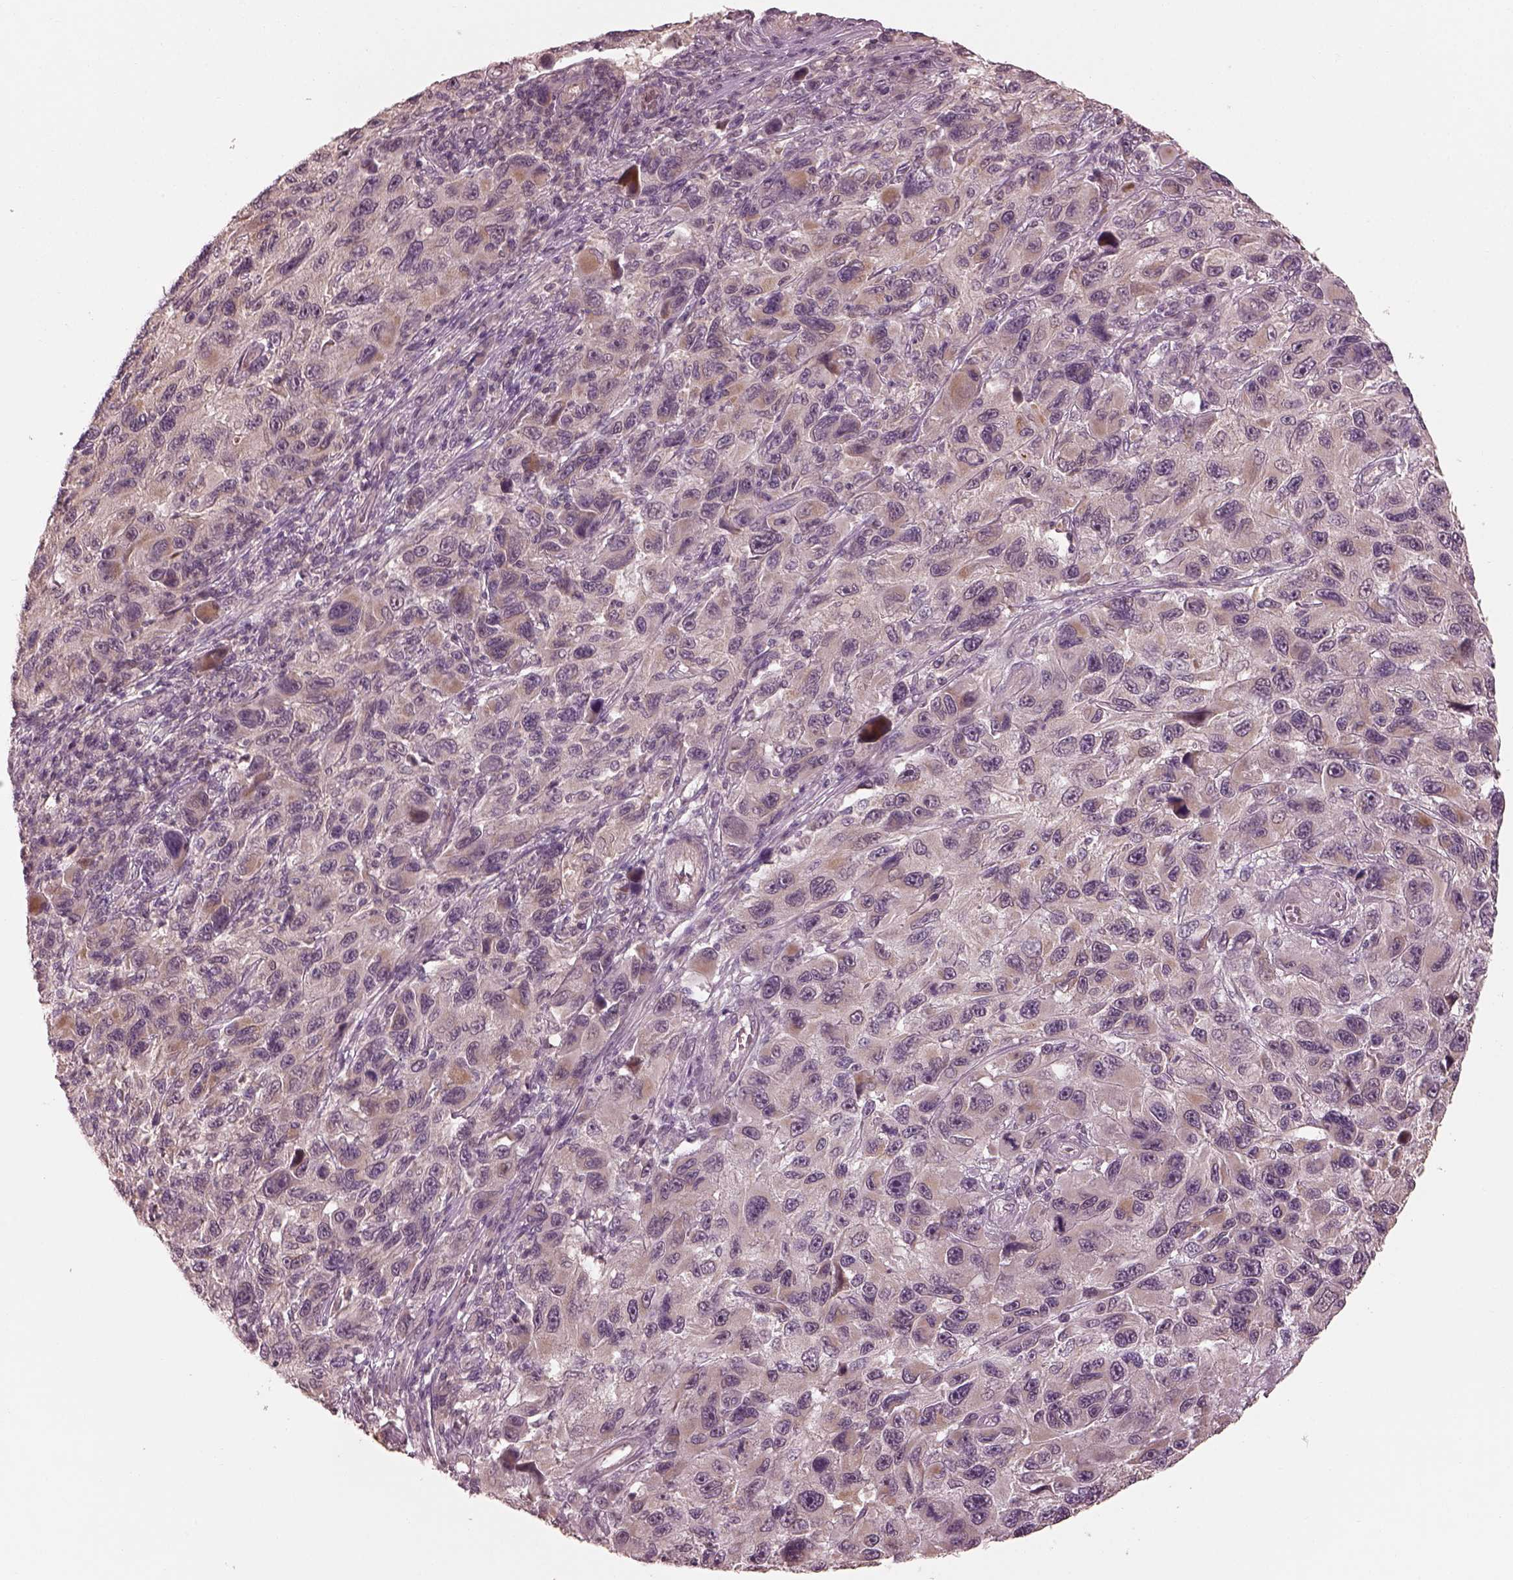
{"staining": {"intensity": "negative", "quantity": "none", "location": "none"}, "tissue": "melanoma", "cell_type": "Tumor cells", "image_type": "cancer", "snomed": [{"axis": "morphology", "description": "Malignant melanoma, NOS"}, {"axis": "topography", "description": "Skin"}], "caption": "There is no significant positivity in tumor cells of malignant melanoma.", "gene": "SLC25A46", "patient": {"sex": "male", "age": 53}}